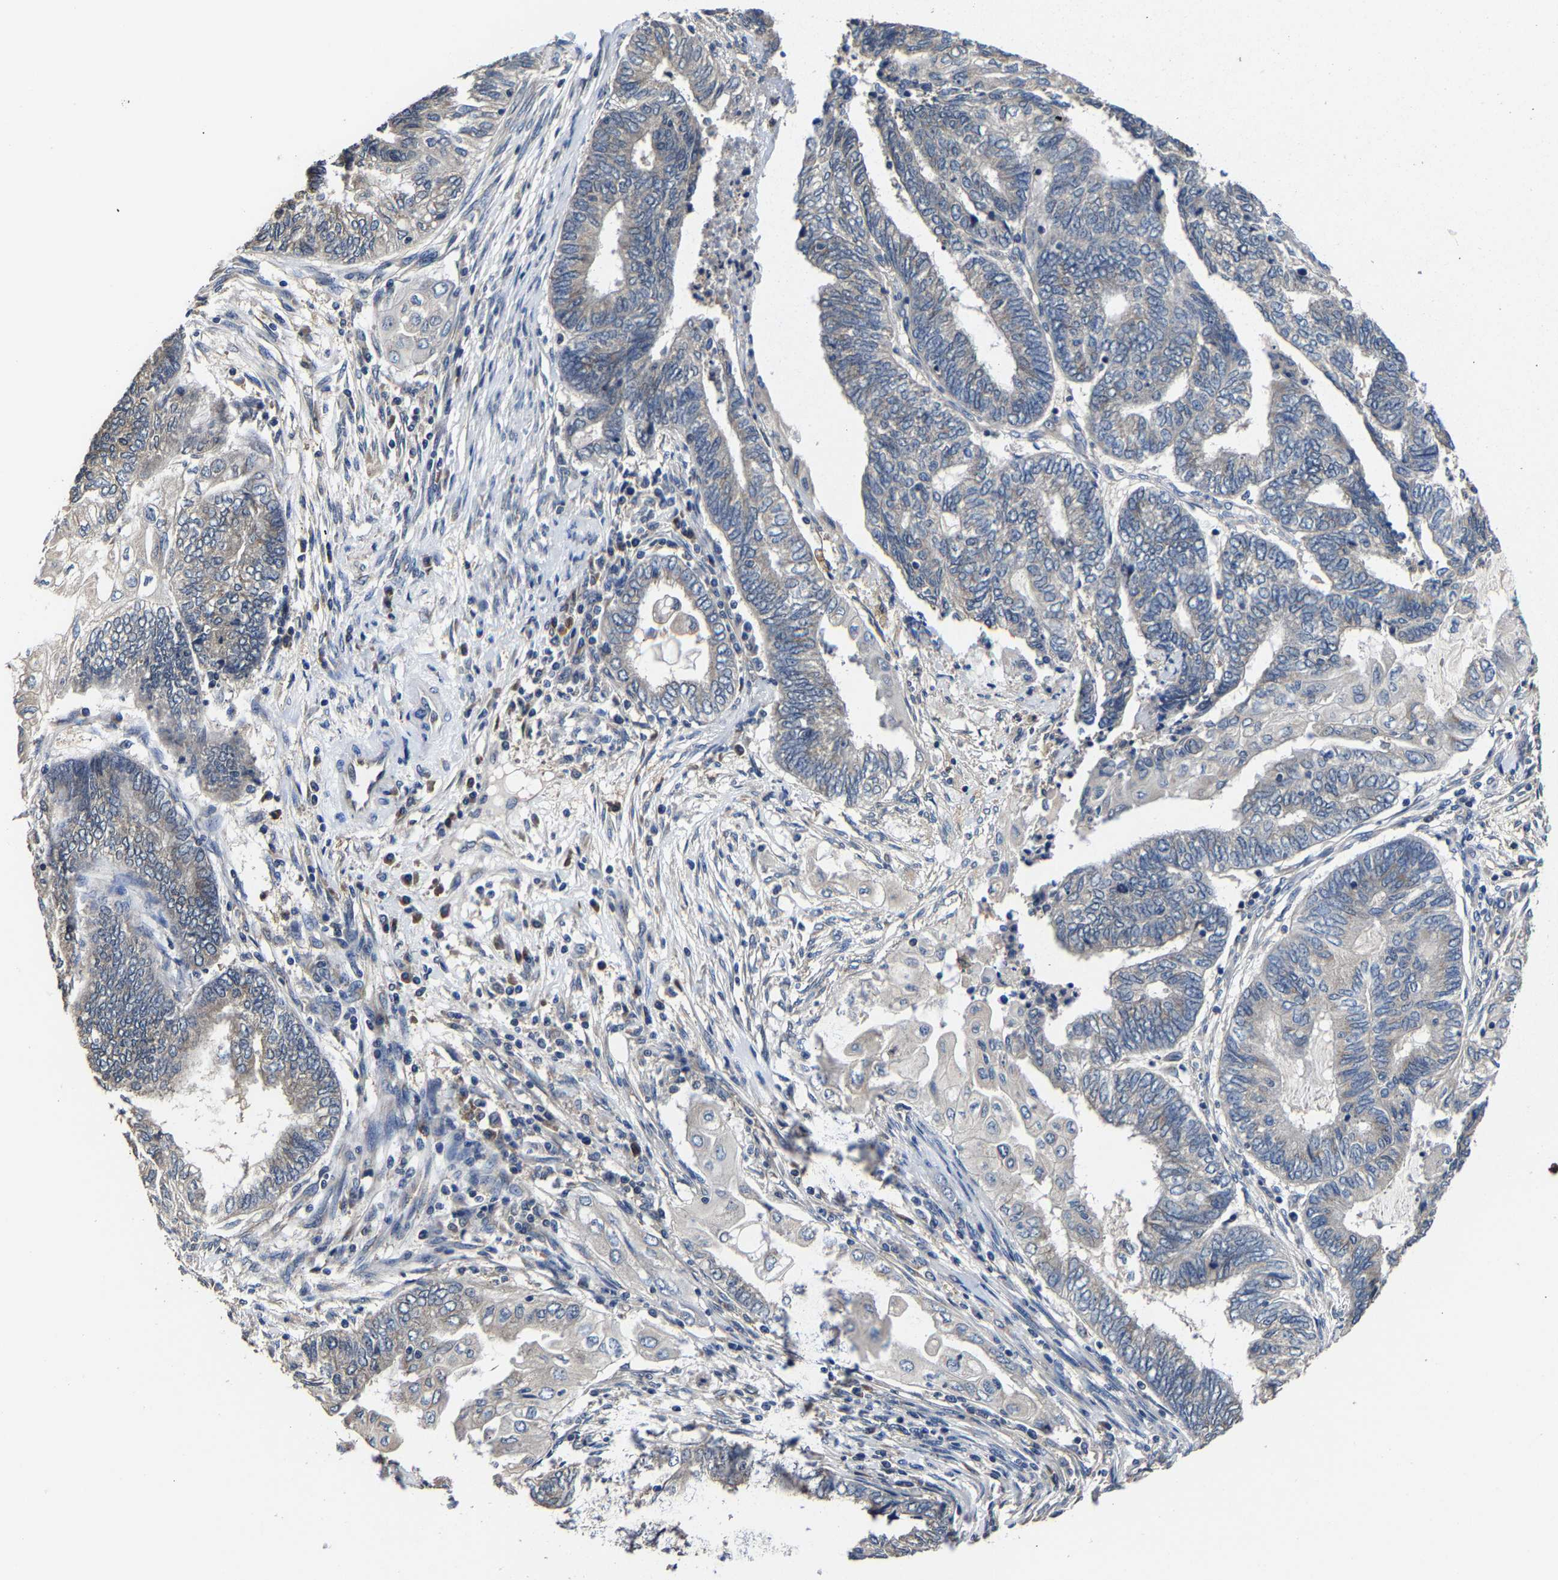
{"staining": {"intensity": "negative", "quantity": "none", "location": "none"}, "tissue": "endometrial cancer", "cell_type": "Tumor cells", "image_type": "cancer", "snomed": [{"axis": "morphology", "description": "Adenocarcinoma, NOS"}, {"axis": "topography", "description": "Uterus"}, {"axis": "topography", "description": "Endometrium"}], "caption": "The image demonstrates no staining of tumor cells in endometrial adenocarcinoma.", "gene": "EBAG9", "patient": {"sex": "female", "age": 70}}